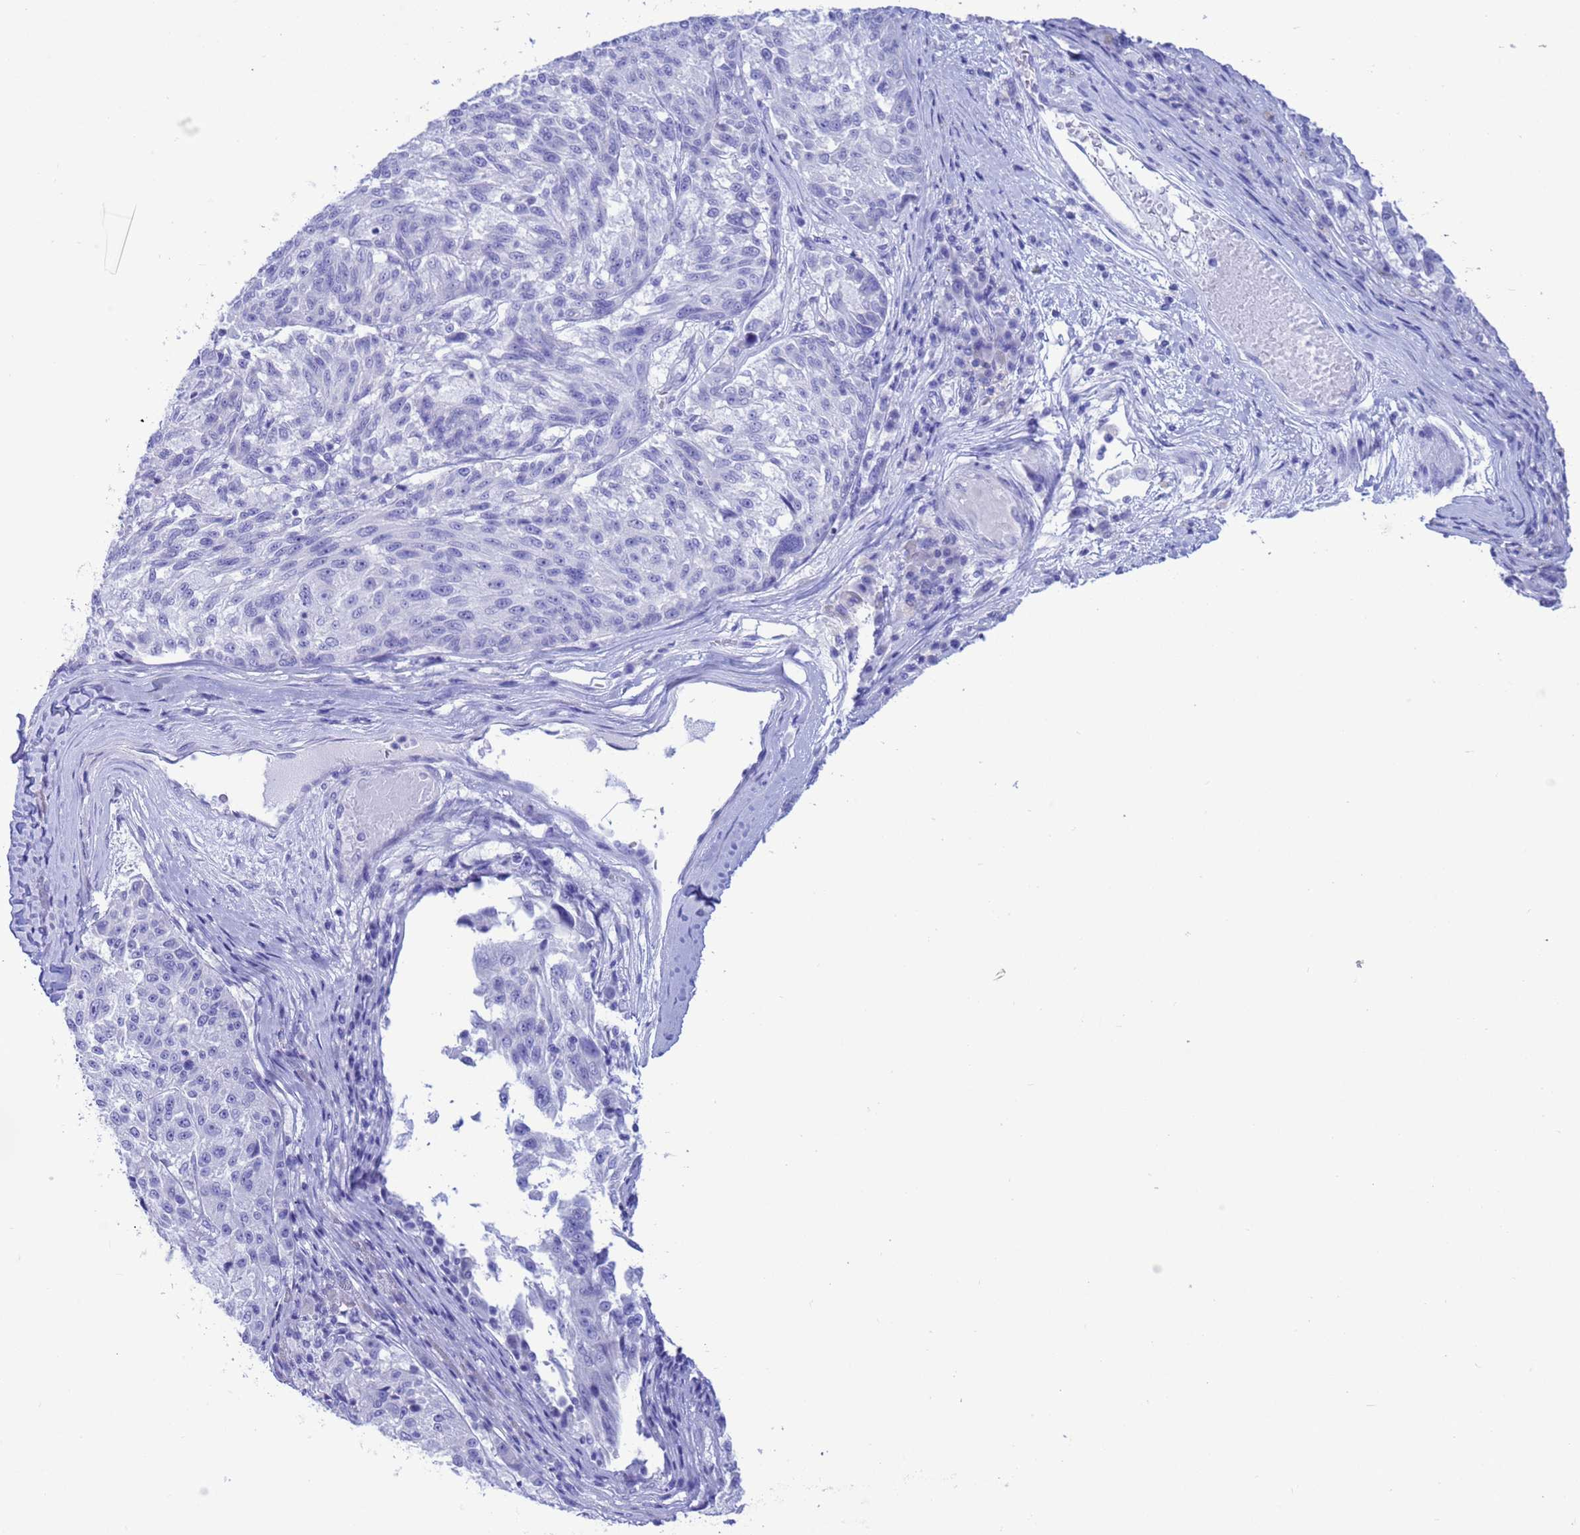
{"staining": {"intensity": "negative", "quantity": "none", "location": "none"}, "tissue": "melanoma", "cell_type": "Tumor cells", "image_type": "cancer", "snomed": [{"axis": "morphology", "description": "Malignant melanoma, NOS"}, {"axis": "topography", "description": "Skin"}], "caption": "This is an immunohistochemistry histopathology image of malignant melanoma. There is no positivity in tumor cells.", "gene": "GSTM1", "patient": {"sex": "male", "age": 53}}